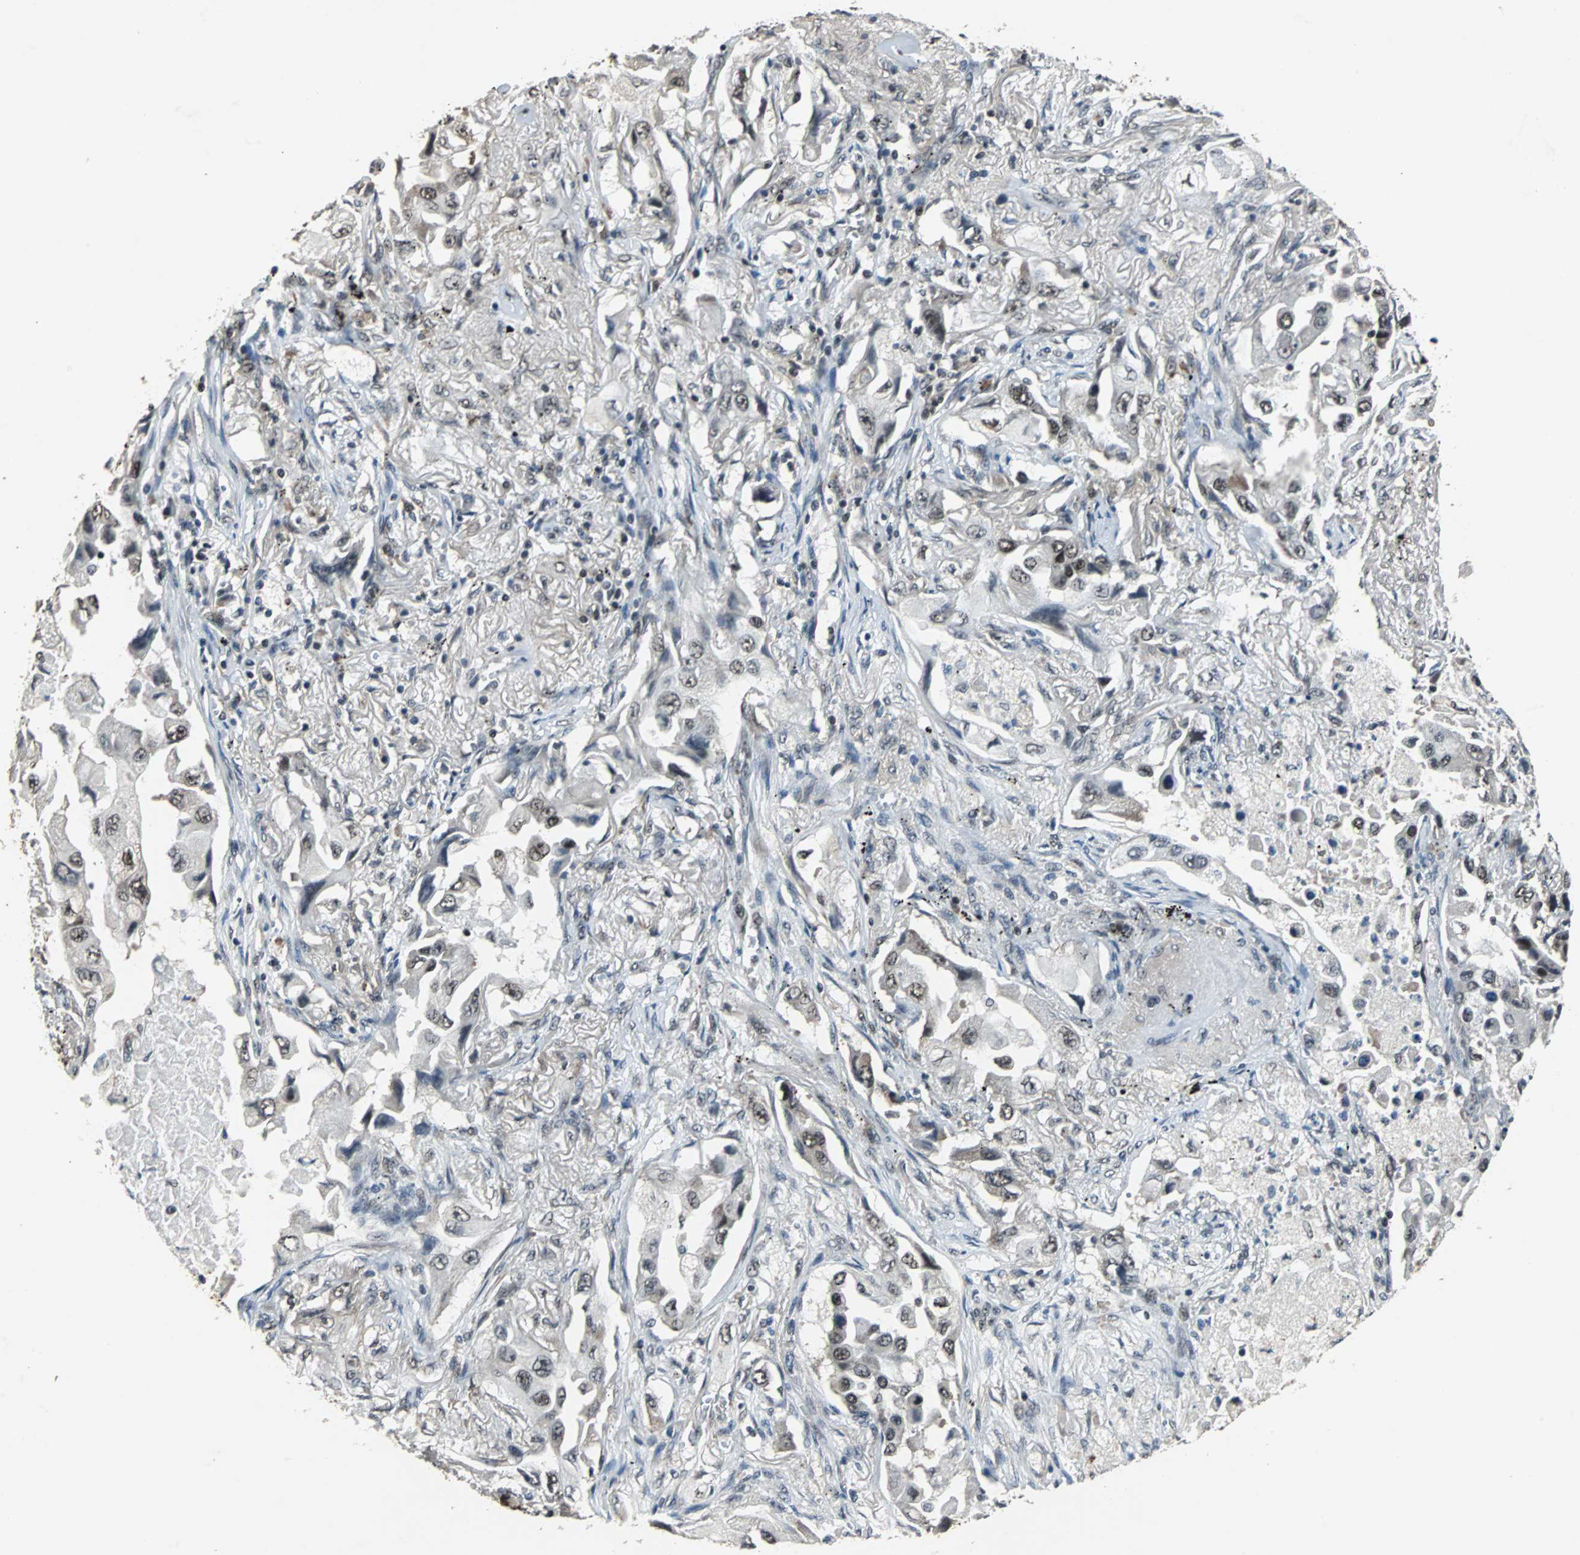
{"staining": {"intensity": "weak", "quantity": "<25%", "location": "nuclear"}, "tissue": "lung cancer", "cell_type": "Tumor cells", "image_type": "cancer", "snomed": [{"axis": "morphology", "description": "Adenocarcinoma, NOS"}, {"axis": "topography", "description": "Lung"}], "caption": "Adenocarcinoma (lung) stained for a protein using immunohistochemistry (IHC) reveals no expression tumor cells.", "gene": "USP28", "patient": {"sex": "female", "age": 65}}